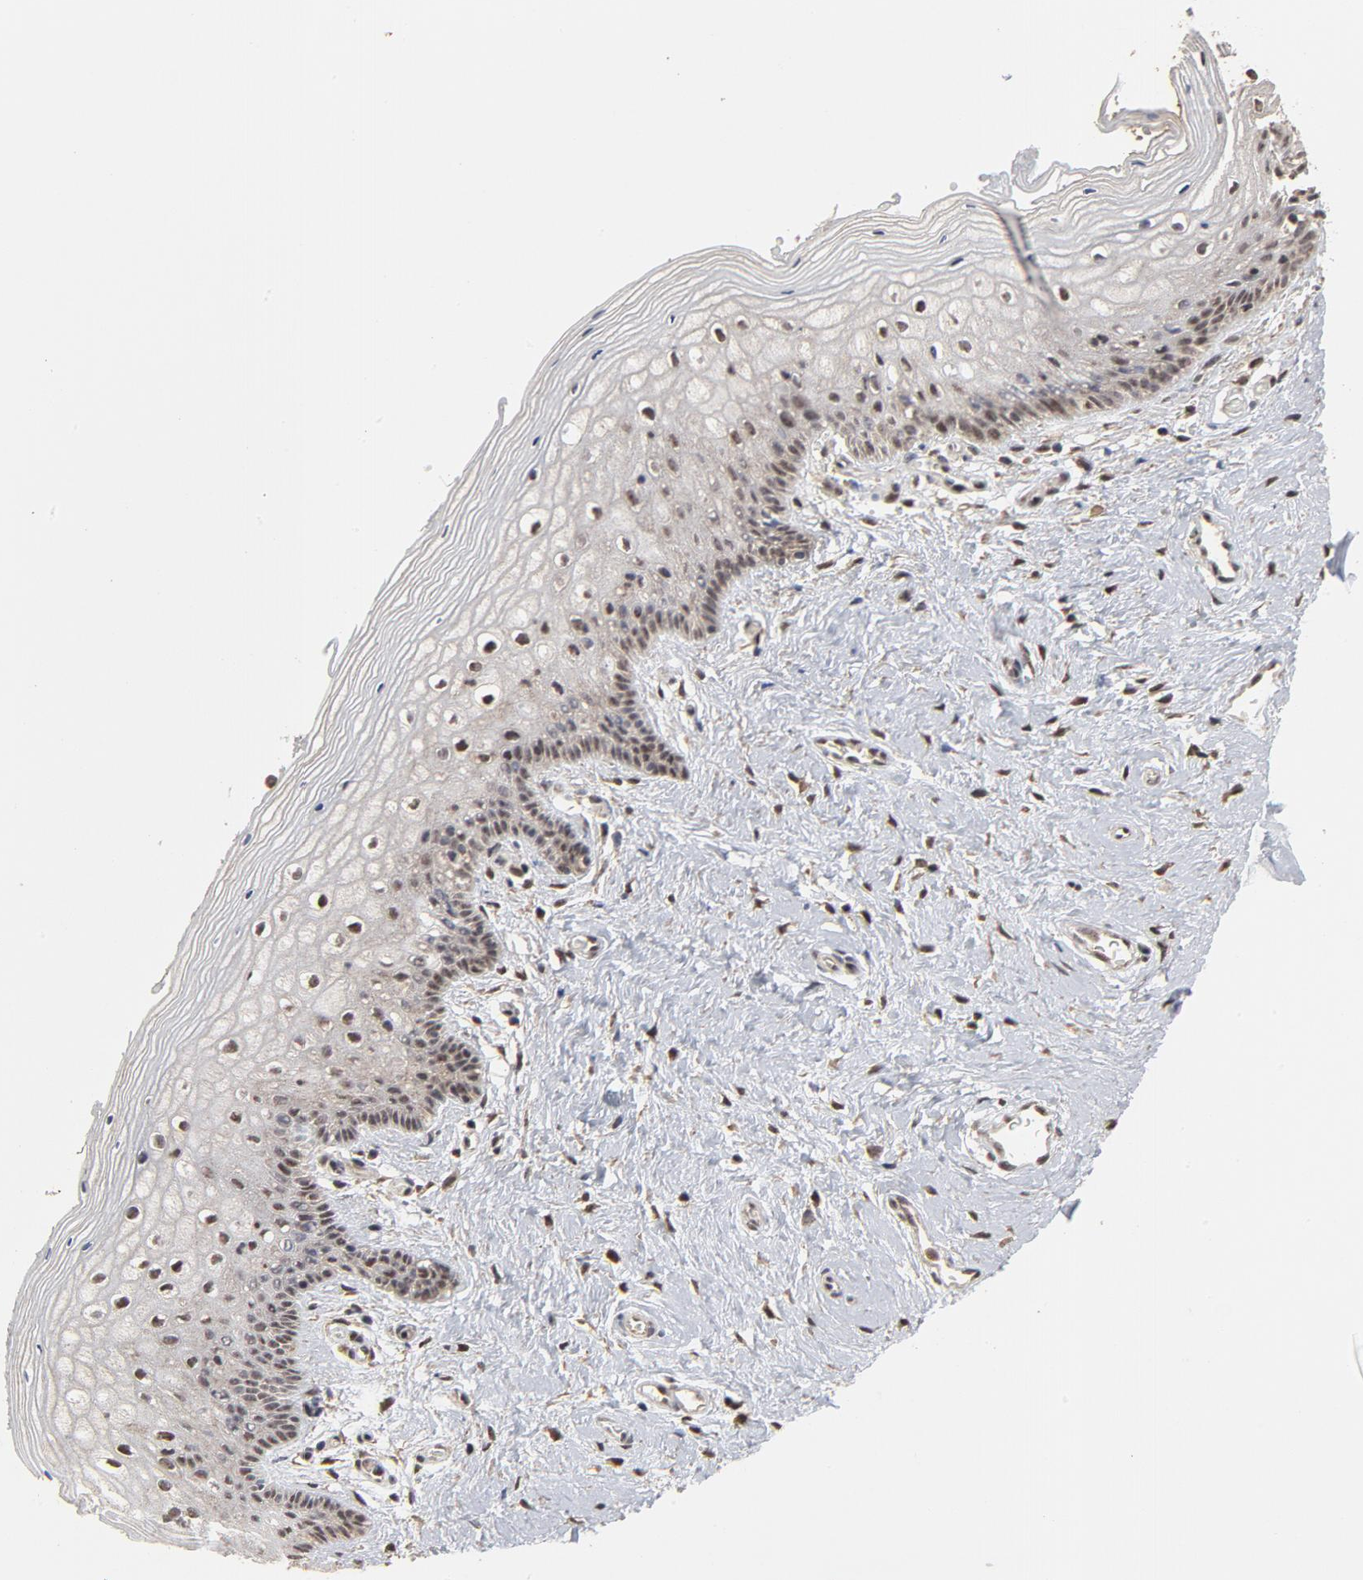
{"staining": {"intensity": "moderate", "quantity": "25%-75%", "location": "nuclear"}, "tissue": "vagina", "cell_type": "Squamous epithelial cells", "image_type": "normal", "snomed": [{"axis": "morphology", "description": "Normal tissue, NOS"}, {"axis": "topography", "description": "Vagina"}], "caption": "Immunohistochemistry staining of benign vagina, which shows medium levels of moderate nuclear positivity in about 25%-75% of squamous epithelial cells indicating moderate nuclear protein positivity. The staining was performed using DAB (brown) for protein detection and nuclei were counterstained in hematoxylin (blue).", "gene": "TP53RK", "patient": {"sex": "female", "age": 46}}